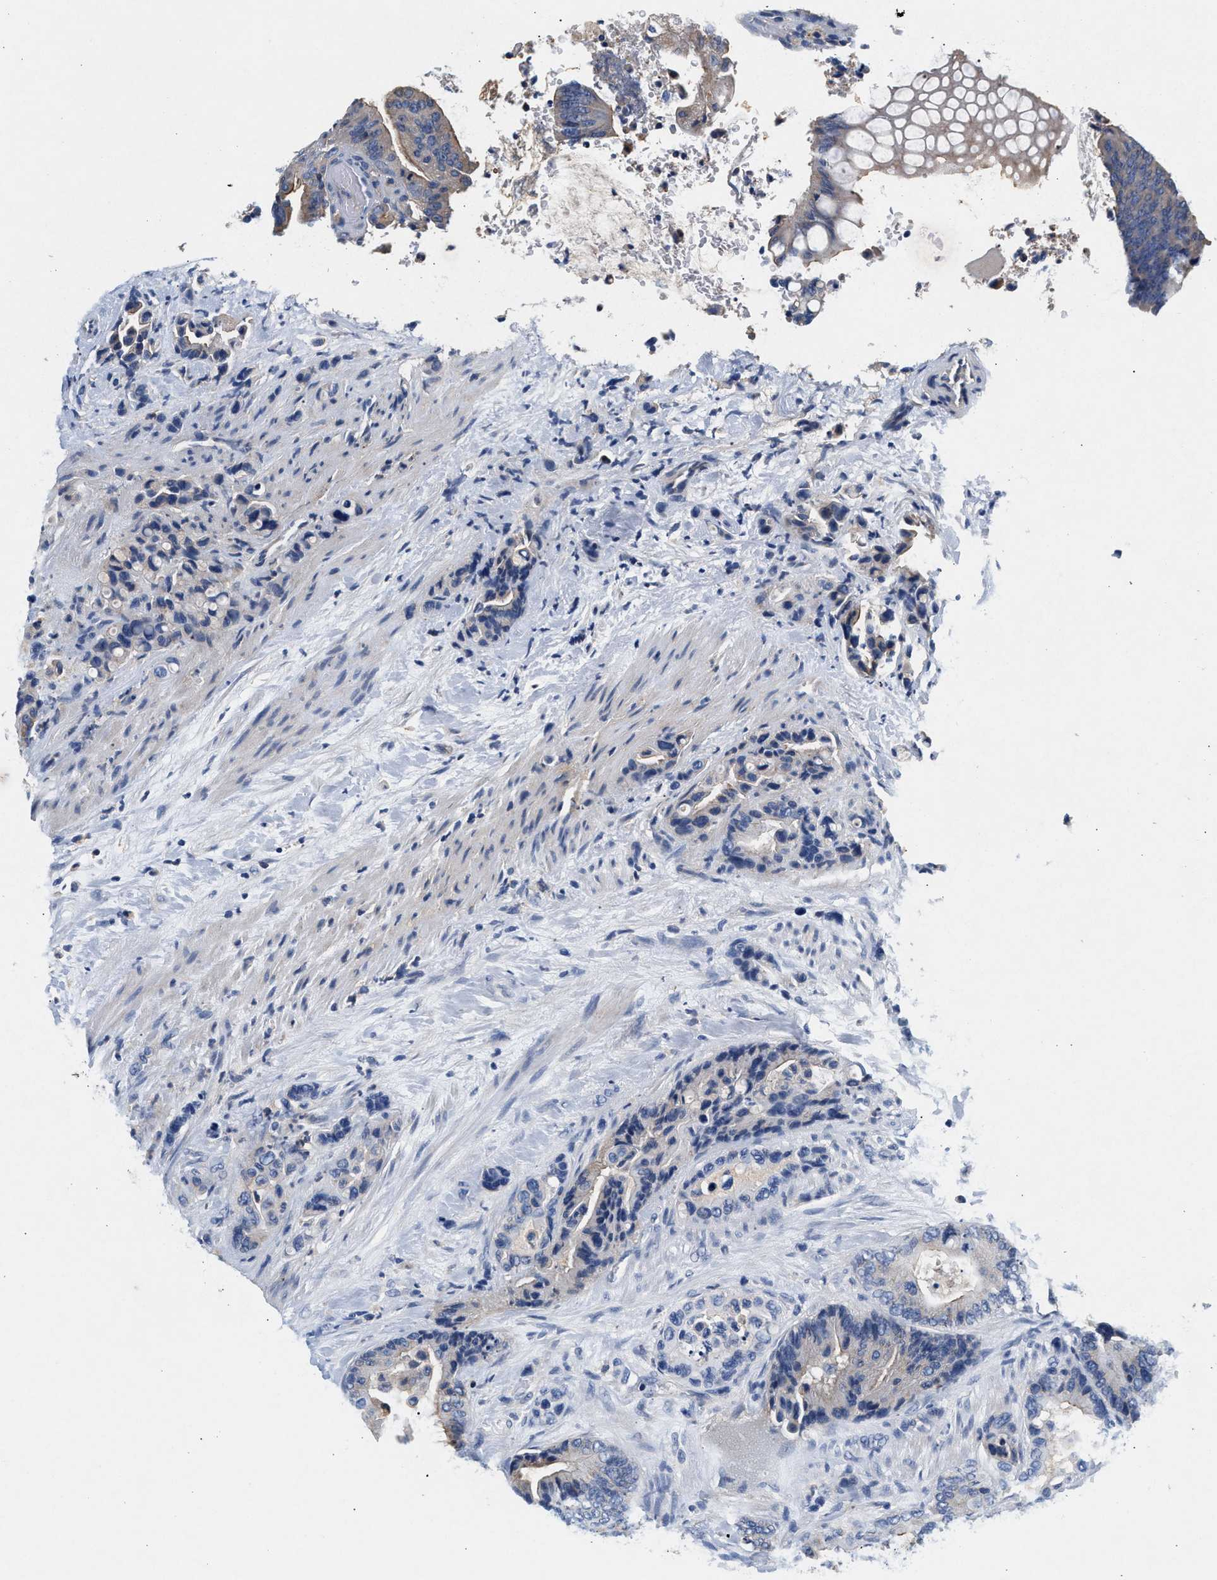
{"staining": {"intensity": "negative", "quantity": "none", "location": "none"}, "tissue": "colorectal cancer", "cell_type": "Tumor cells", "image_type": "cancer", "snomed": [{"axis": "morphology", "description": "Normal tissue, NOS"}, {"axis": "morphology", "description": "Adenocarcinoma, NOS"}, {"axis": "topography", "description": "Colon"}], "caption": "High power microscopy micrograph of an immunohistochemistry image of colorectal cancer (adenocarcinoma), revealing no significant staining in tumor cells.", "gene": "GNAI3", "patient": {"sex": "male", "age": 82}}